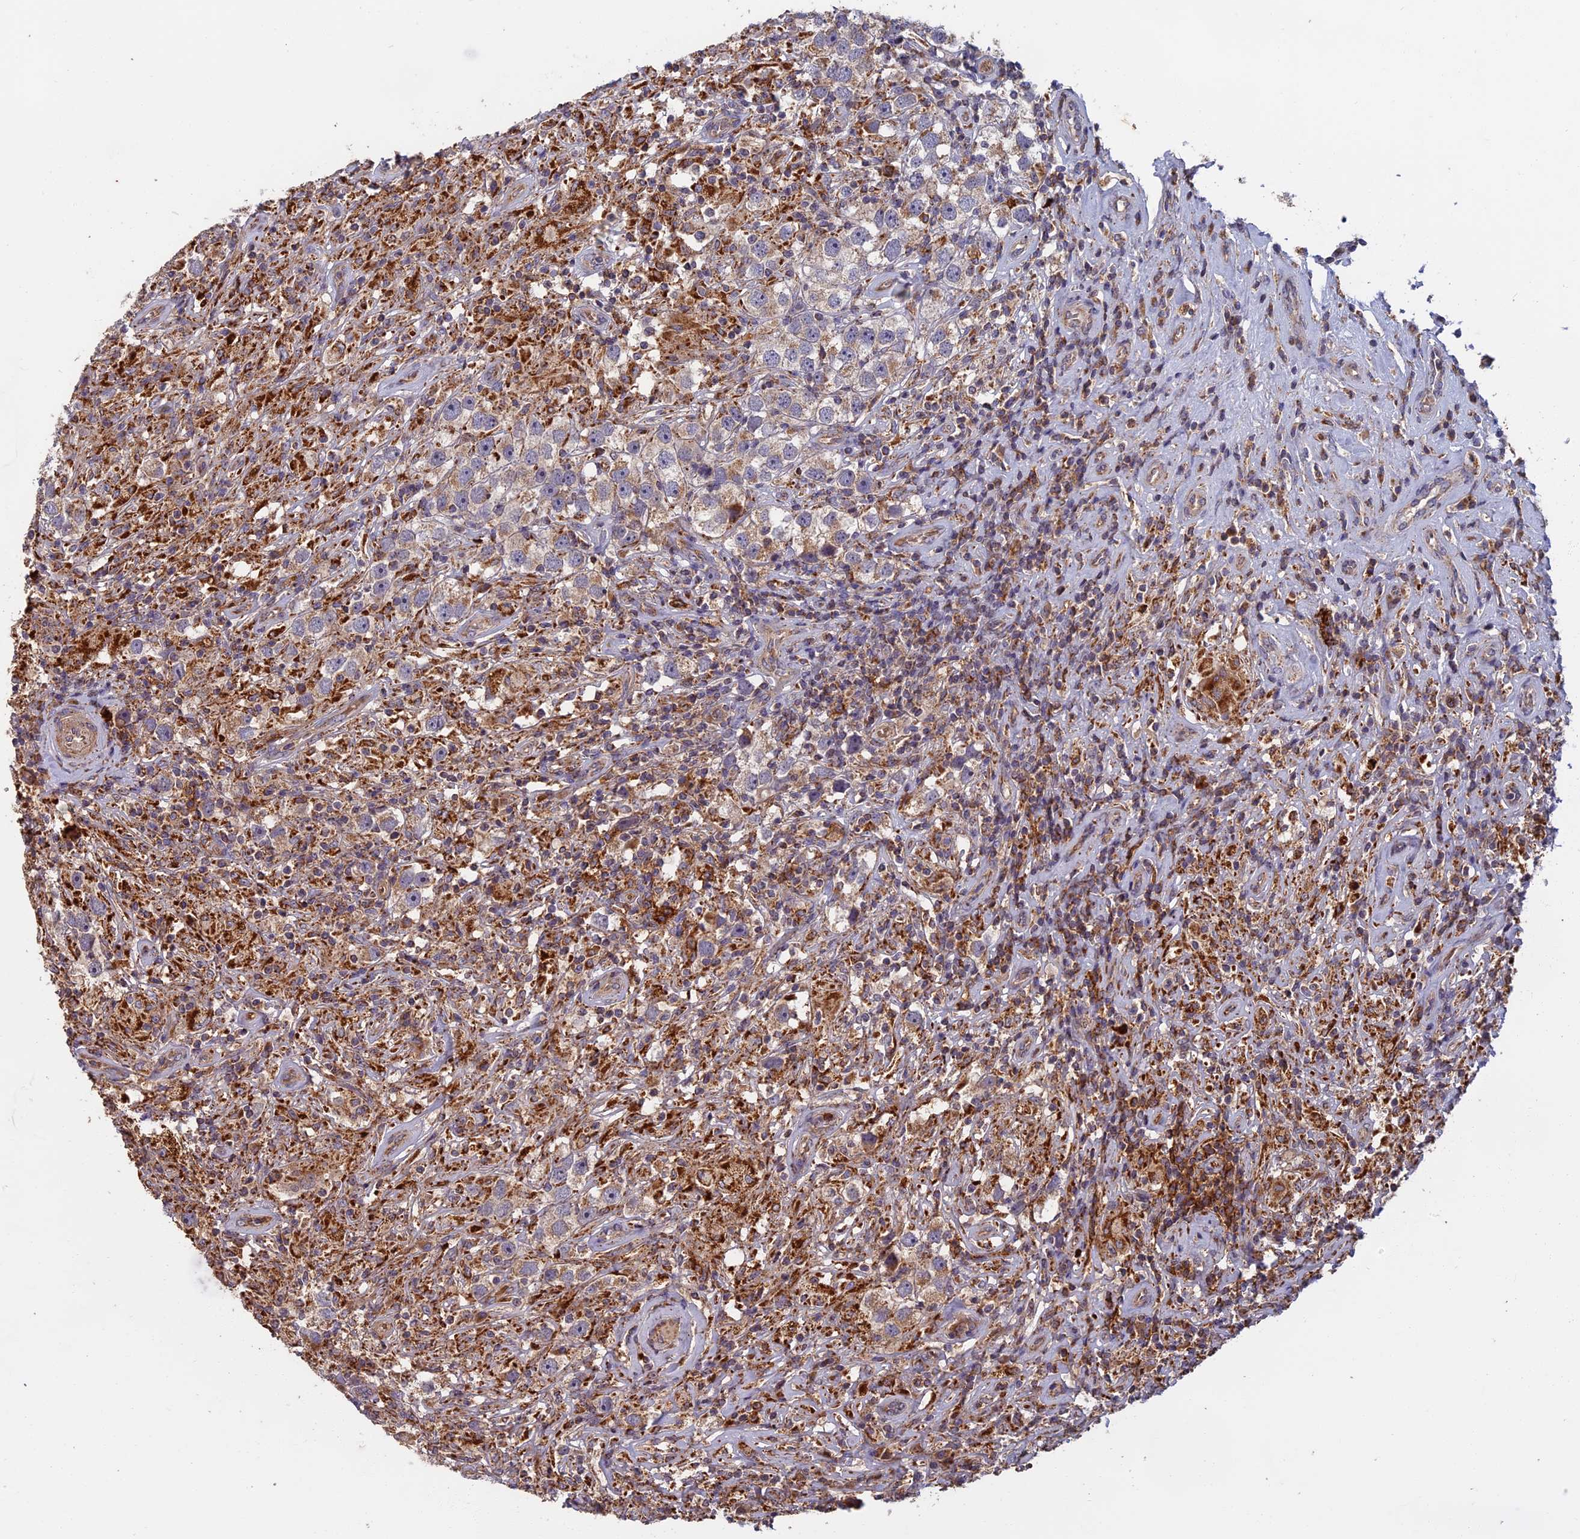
{"staining": {"intensity": "weak", "quantity": ">75%", "location": "cytoplasmic/membranous"}, "tissue": "testis cancer", "cell_type": "Tumor cells", "image_type": "cancer", "snomed": [{"axis": "morphology", "description": "Seminoma, NOS"}, {"axis": "topography", "description": "Testis"}], "caption": "A photomicrograph of seminoma (testis) stained for a protein displays weak cytoplasmic/membranous brown staining in tumor cells. (Brightfield microscopy of DAB IHC at high magnification).", "gene": "EDAR", "patient": {"sex": "male", "age": 49}}